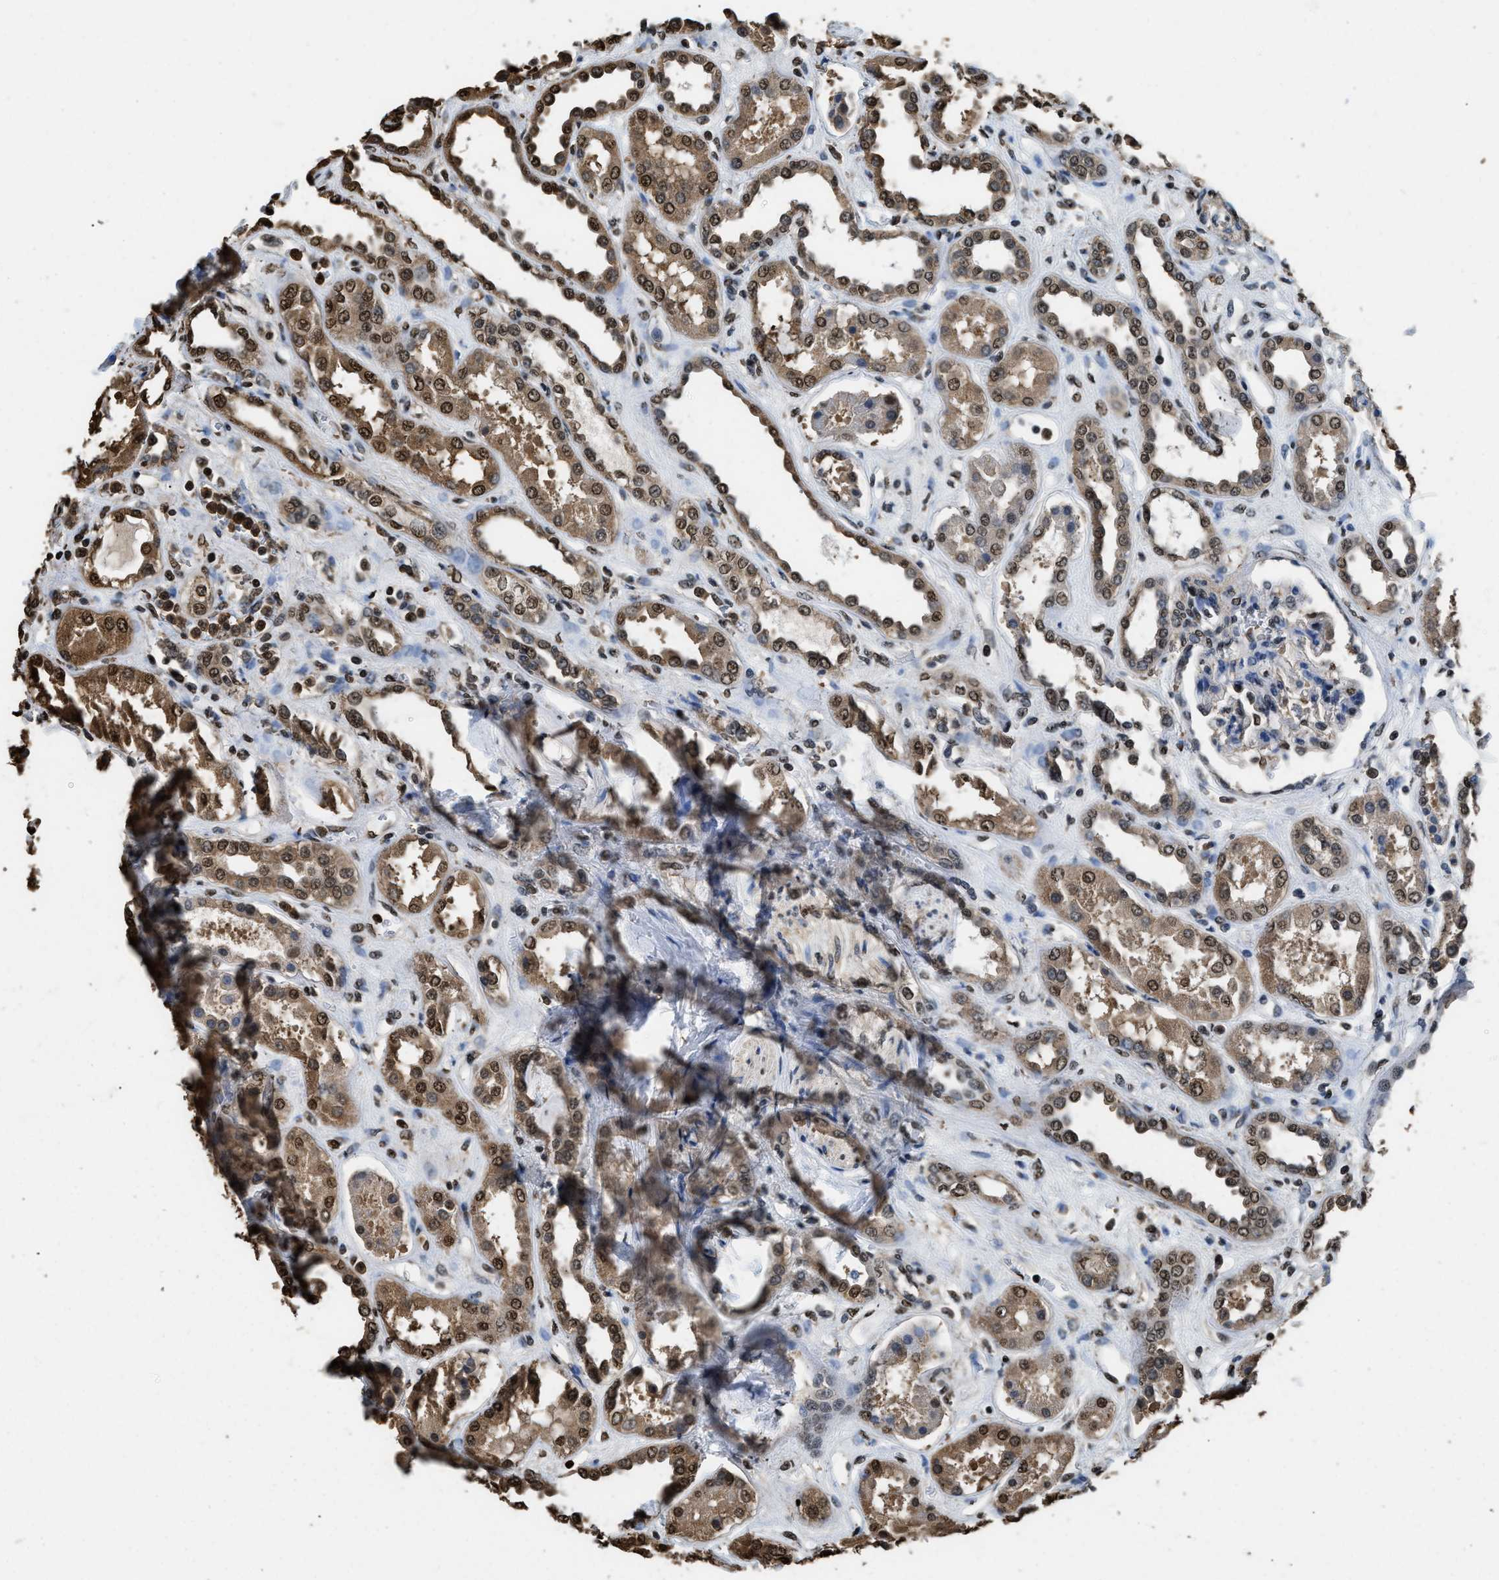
{"staining": {"intensity": "moderate", "quantity": "<25%", "location": "nuclear"}, "tissue": "kidney", "cell_type": "Cells in glomeruli", "image_type": "normal", "snomed": [{"axis": "morphology", "description": "Normal tissue, NOS"}, {"axis": "topography", "description": "Kidney"}], "caption": "A brown stain highlights moderate nuclear expression of a protein in cells in glomeruli of unremarkable kidney.", "gene": "GAPDH", "patient": {"sex": "male", "age": 59}}